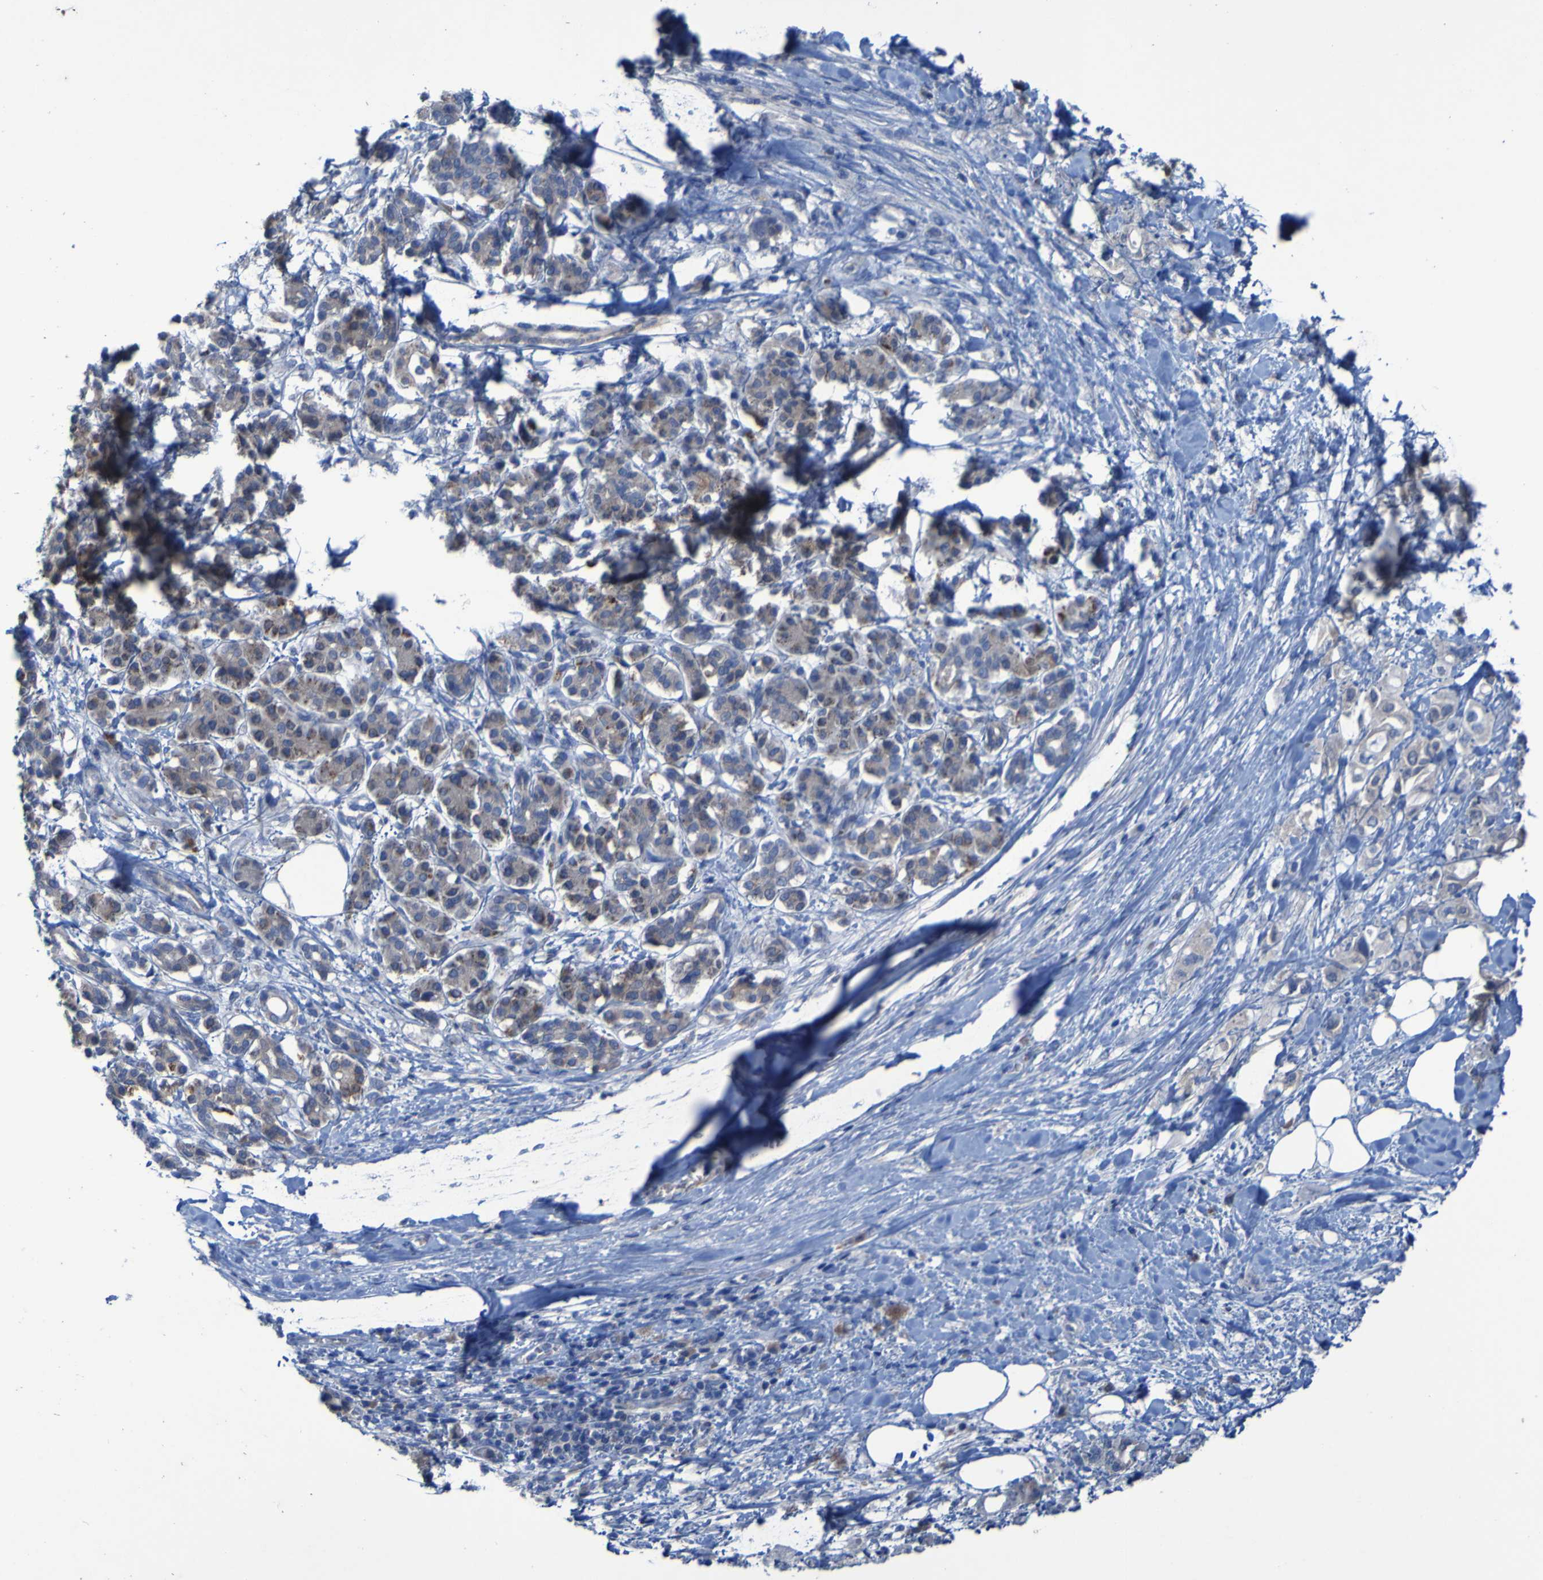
{"staining": {"intensity": "weak", "quantity": "<25%", "location": "cytoplasmic/membranous"}, "tissue": "pancreatic cancer", "cell_type": "Tumor cells", "image_type": "cancer", "snomed": [{"axis": "morphology", "description": "Adenocarcinoma, NOS"}, {"axis": "topography", "description": "Pancreas"}], "caption": "Immunohistochemistry of human pancreatic cancer displays no positivity in tumor cells.", "gene": "SGK2", "patient": {"sex": "female", "age": 56}}